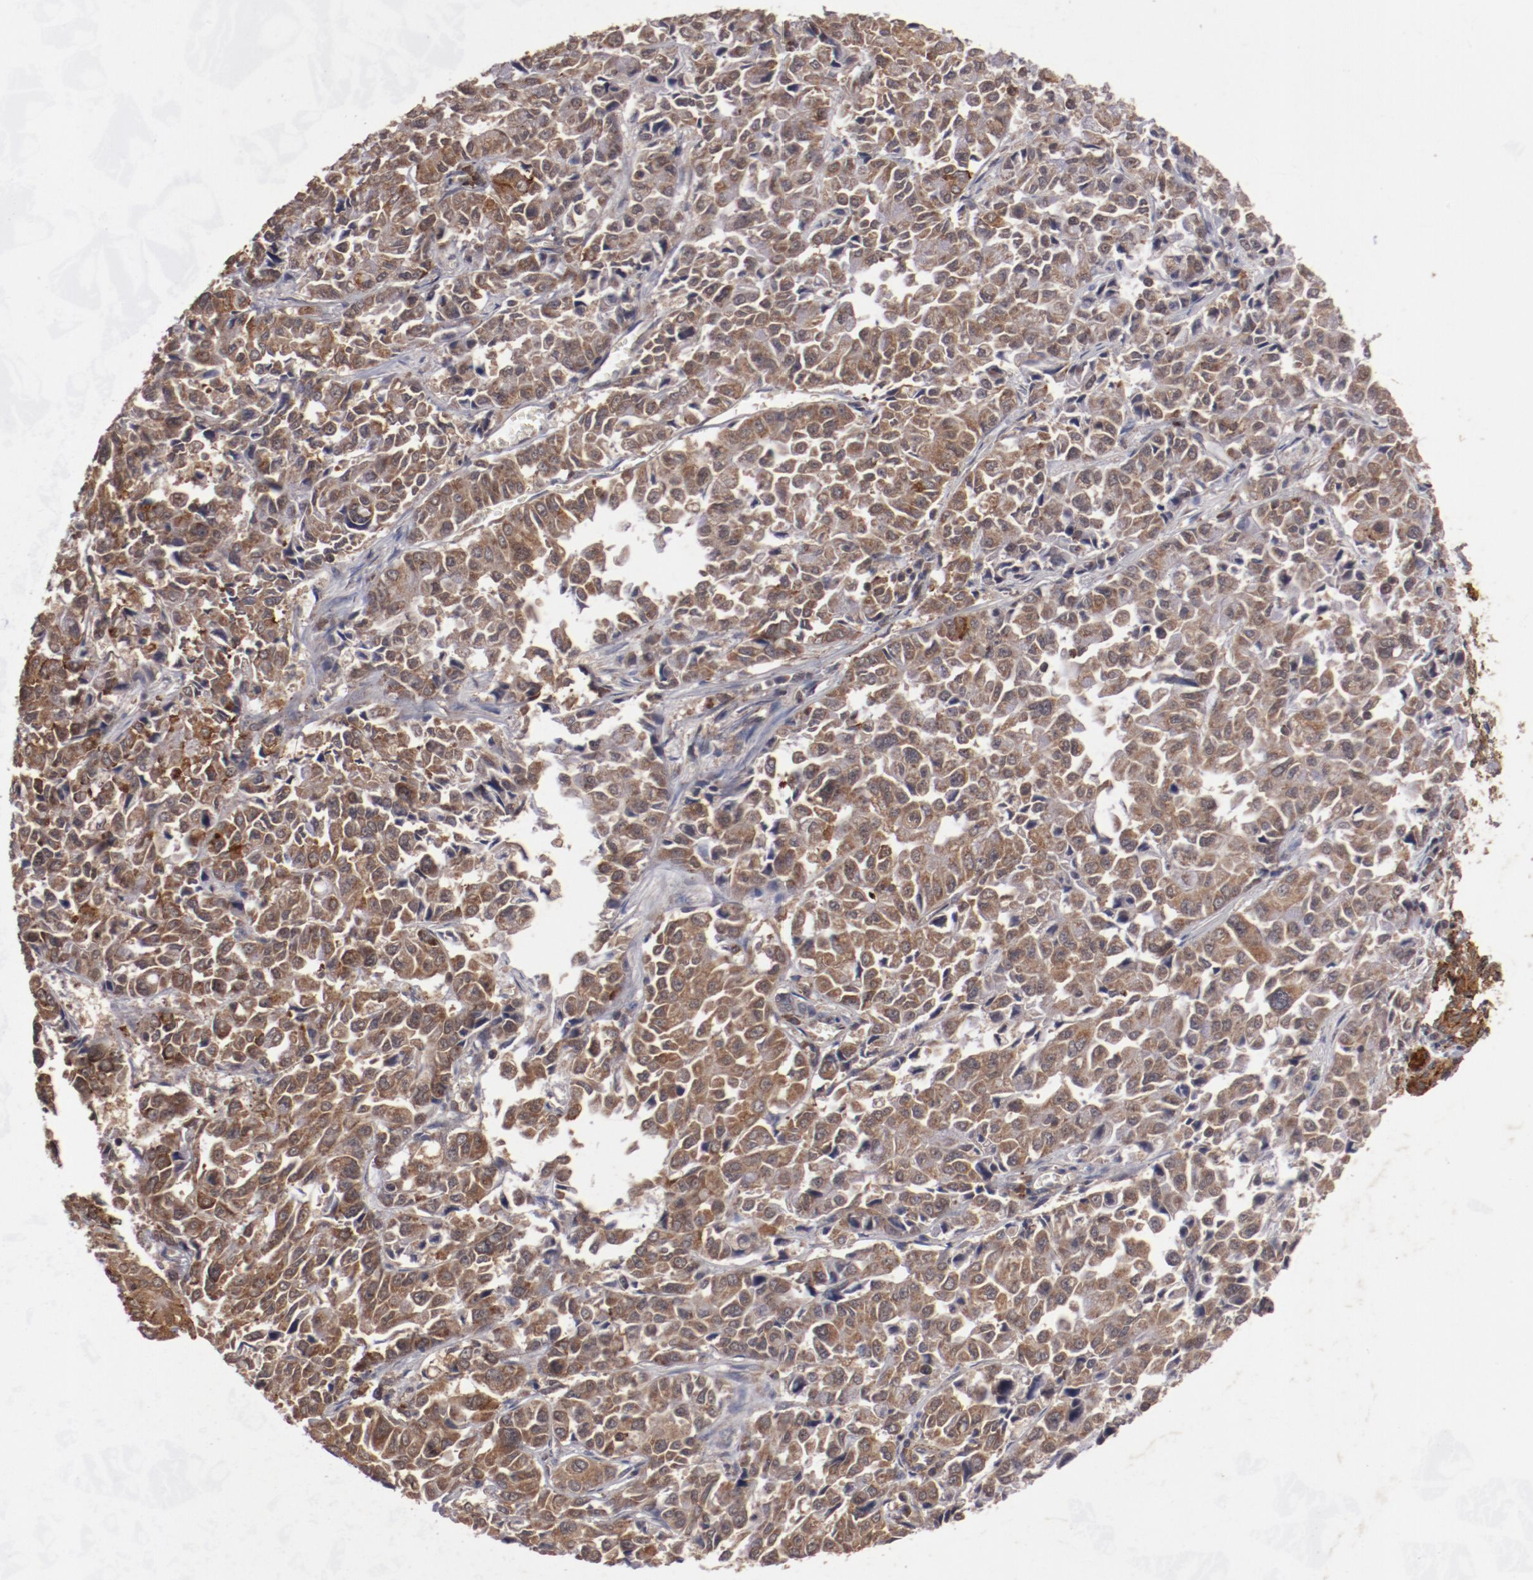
{"staining": {"intensity": "moderate", "quantity": ">75%", "location": "cytoplasmic/membranous"}, "tissue": "pancreatic cancer", "cell_type": "Tumor cells", "image_type": "cancer", "snomed": [{"axis": "morphology", "description": "Adenocarcinoma, NOS"}, {"axis": "topography", "description": "Pancreas"}], "caption": "An image of human pancreatic cancer stained for a protein displays moderate cytoplasmic/membranous brown staining in tumor cells.", "gene": "TENM1", "patient": {"sex": "female", "age": 52}}